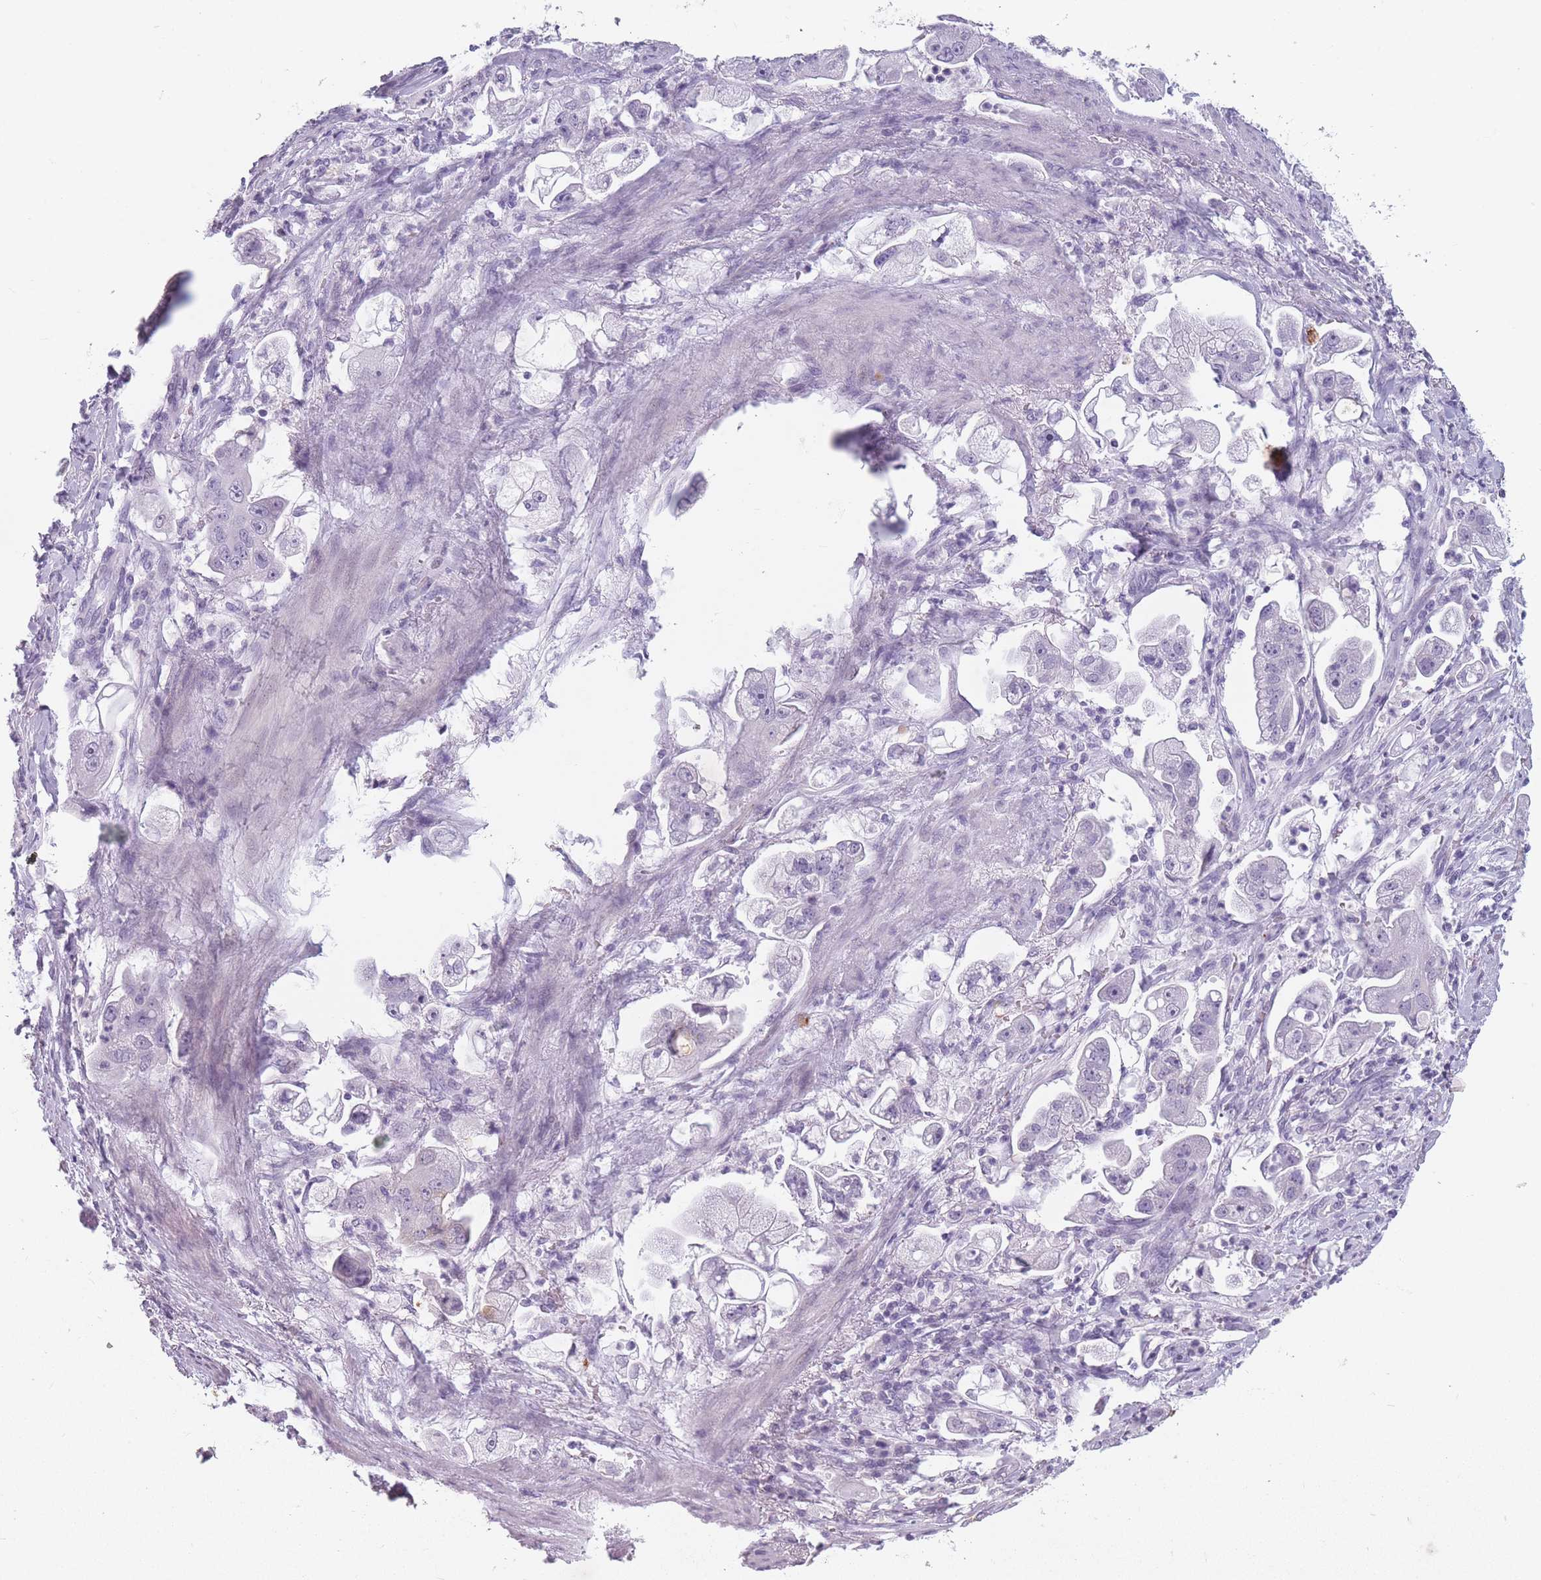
{"staining": {"intensity": "negative", "quantity": "none", "location": "none"}, "tissue": "stomach cancer", "cell_type": "Tumor cells", "image_type": "cancer", "snomed": [{"axis": "morphology", "description": "Adenocarcinoma, NOS"}, {"axis": "topography", "description": "Stomach"}], "caption": "Immunohistochemistry (IHC) histopathology image of neoplastic tissue: human stomach cancer stained with DAB (3,3'-diaminobenzidine) exhibits no significant protein expression in tumor cells.", "gene": "CCNO", "patient": {"sex": "male", "age": 62}}